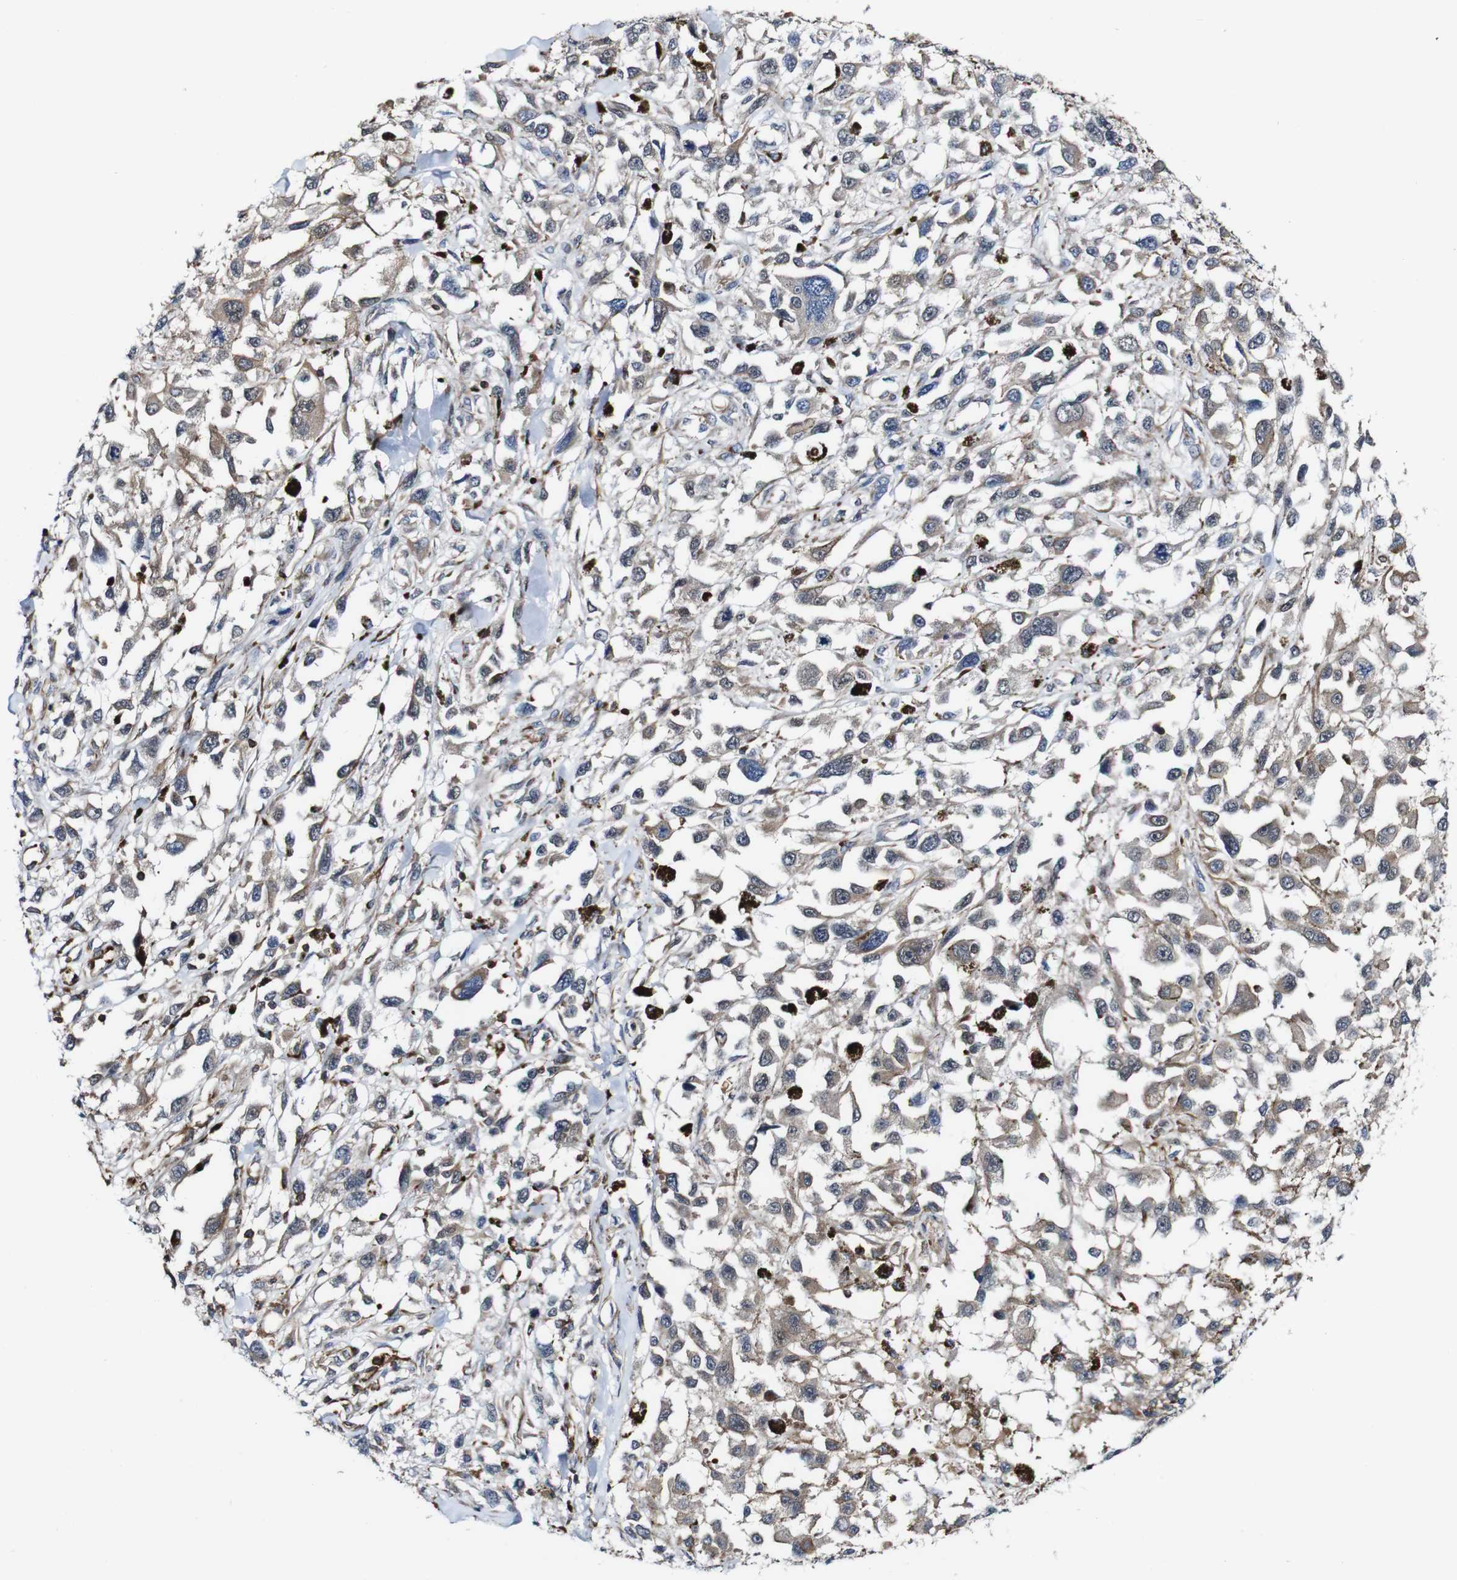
{"staining": {"intensity": "weak", "quantity": ">75%", "location": "cytoplasmic/membranous"}, "tissue": "melanoma", "cell_type": "Tumor cells", "image_type": "cancer", "snomed": [{"axis": "morphology", "description": "Malignant melanoma, Metastatic site"}, {"axis": "topography", "description": "Lymph node"}], "caption": "Immunohistochemistry (IHC) (DAB (3,3'-diaminobenzidine)) staining of melanoma demonstrates weak cytoplasmic/membranous protein staining in about >75% of tumor cells.", "gene": "JAK2", "patient": {"sex": "male", "age": 59}}